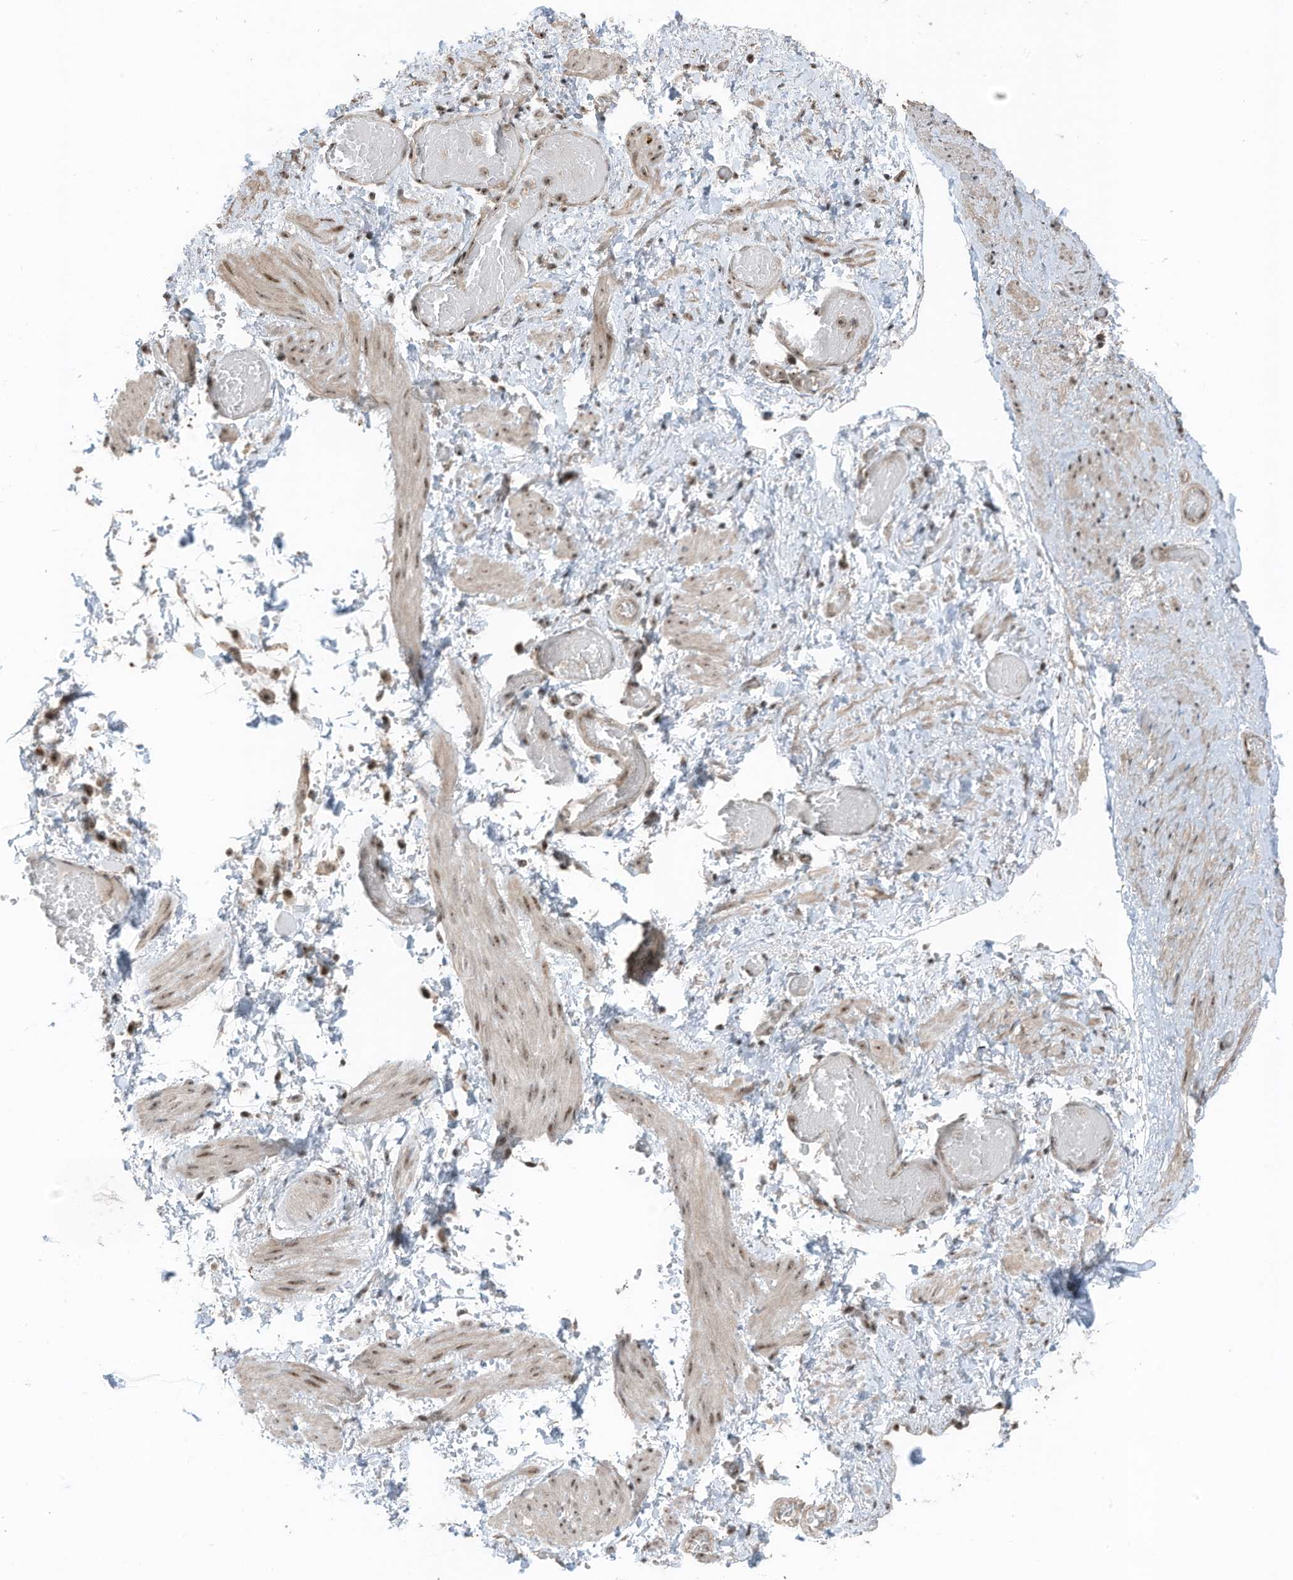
{"staining": {"intensity": "weak", "quantity": "<25%", "location": "nuclear"}, "tissue": "adipose tissue", "cell_type": "Adipocytes", "image_type": "normal", "snomed": [{"axis": "morphology", "description": "Normal tissue, NOS"}, {"axis": "topography", "description": "Smooth muscle"}, {"axis": "topography", "description": "Peripheral nerve tissue"}], "caption": "A micrograph of adipose tissue stained for a protein reveals no brown staining in adipocytes. (DAB (3,3'-diaminobenzidine) immunohistochemistry (IHC), high magnification).", "gene": "UTP3", "patient": {"sex": "female", "age": 39}}